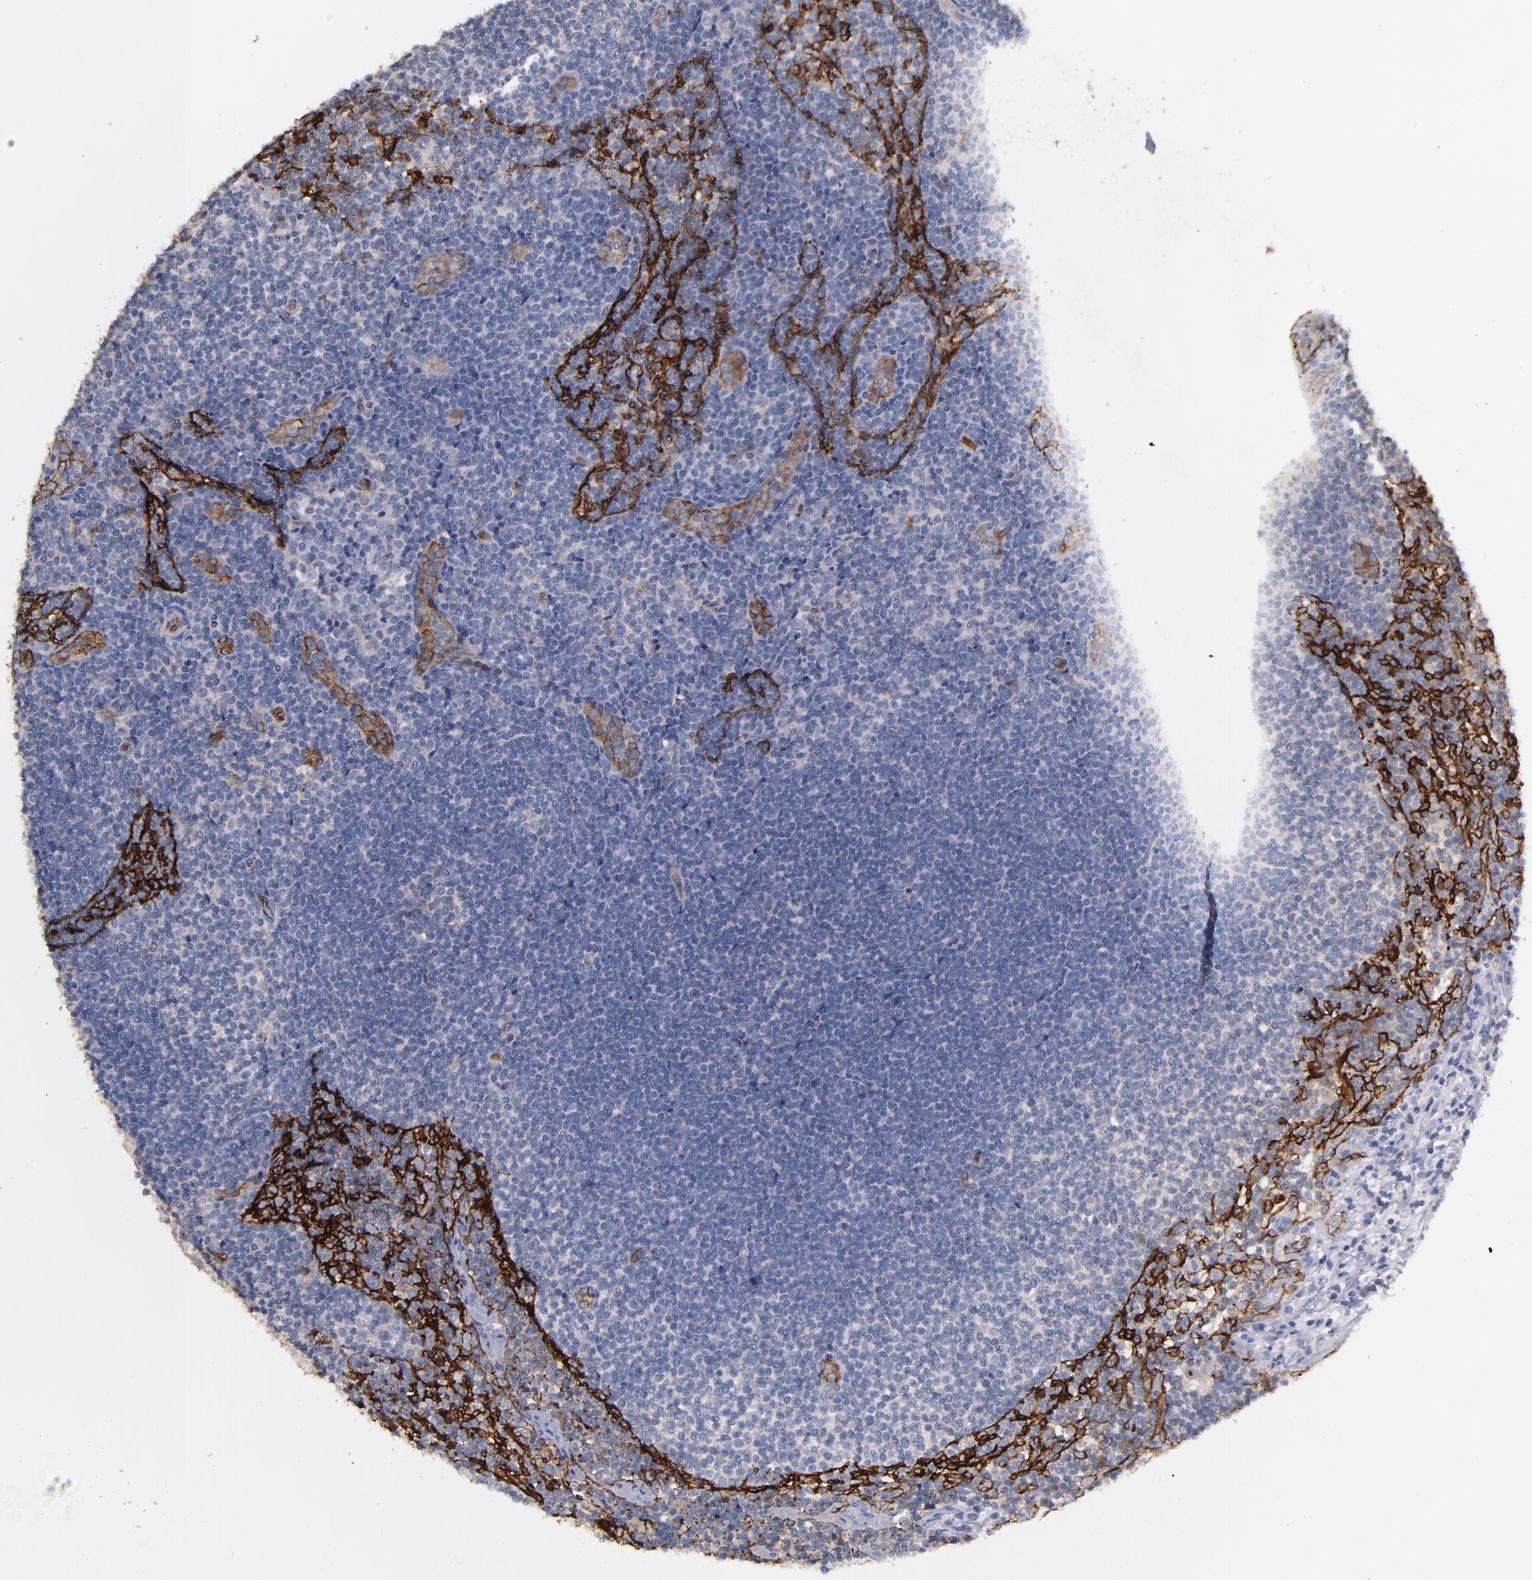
{"staining": {"intensity": "negative", "quantity": "none", "location": "none"}, "tissue": "lymphoma", "cell_type": "Tumor cells", "image_type": "cancer", "snomed": [{"axis": "morphology", "description": "Malignant lymphoma, non-Hodgkin's type, Low grade"}, {"axis": "topography", "description": "Lymph node"}], "caption": "IHC histopathology image of neoplastic tissue: human low-grade malignant lymphoma, non-Hodgkin's type stained with DAB (3,3'-diaminobenzidine) reveals no significant protein staining in tumor cells. (Brightfield microscopy of DAB (3,3'-diaminobenzidine) immunohistochemistry (IHC) at high magnification).", "gene": "CLDN5", "patient": {"sex": "female", "age": 76}}